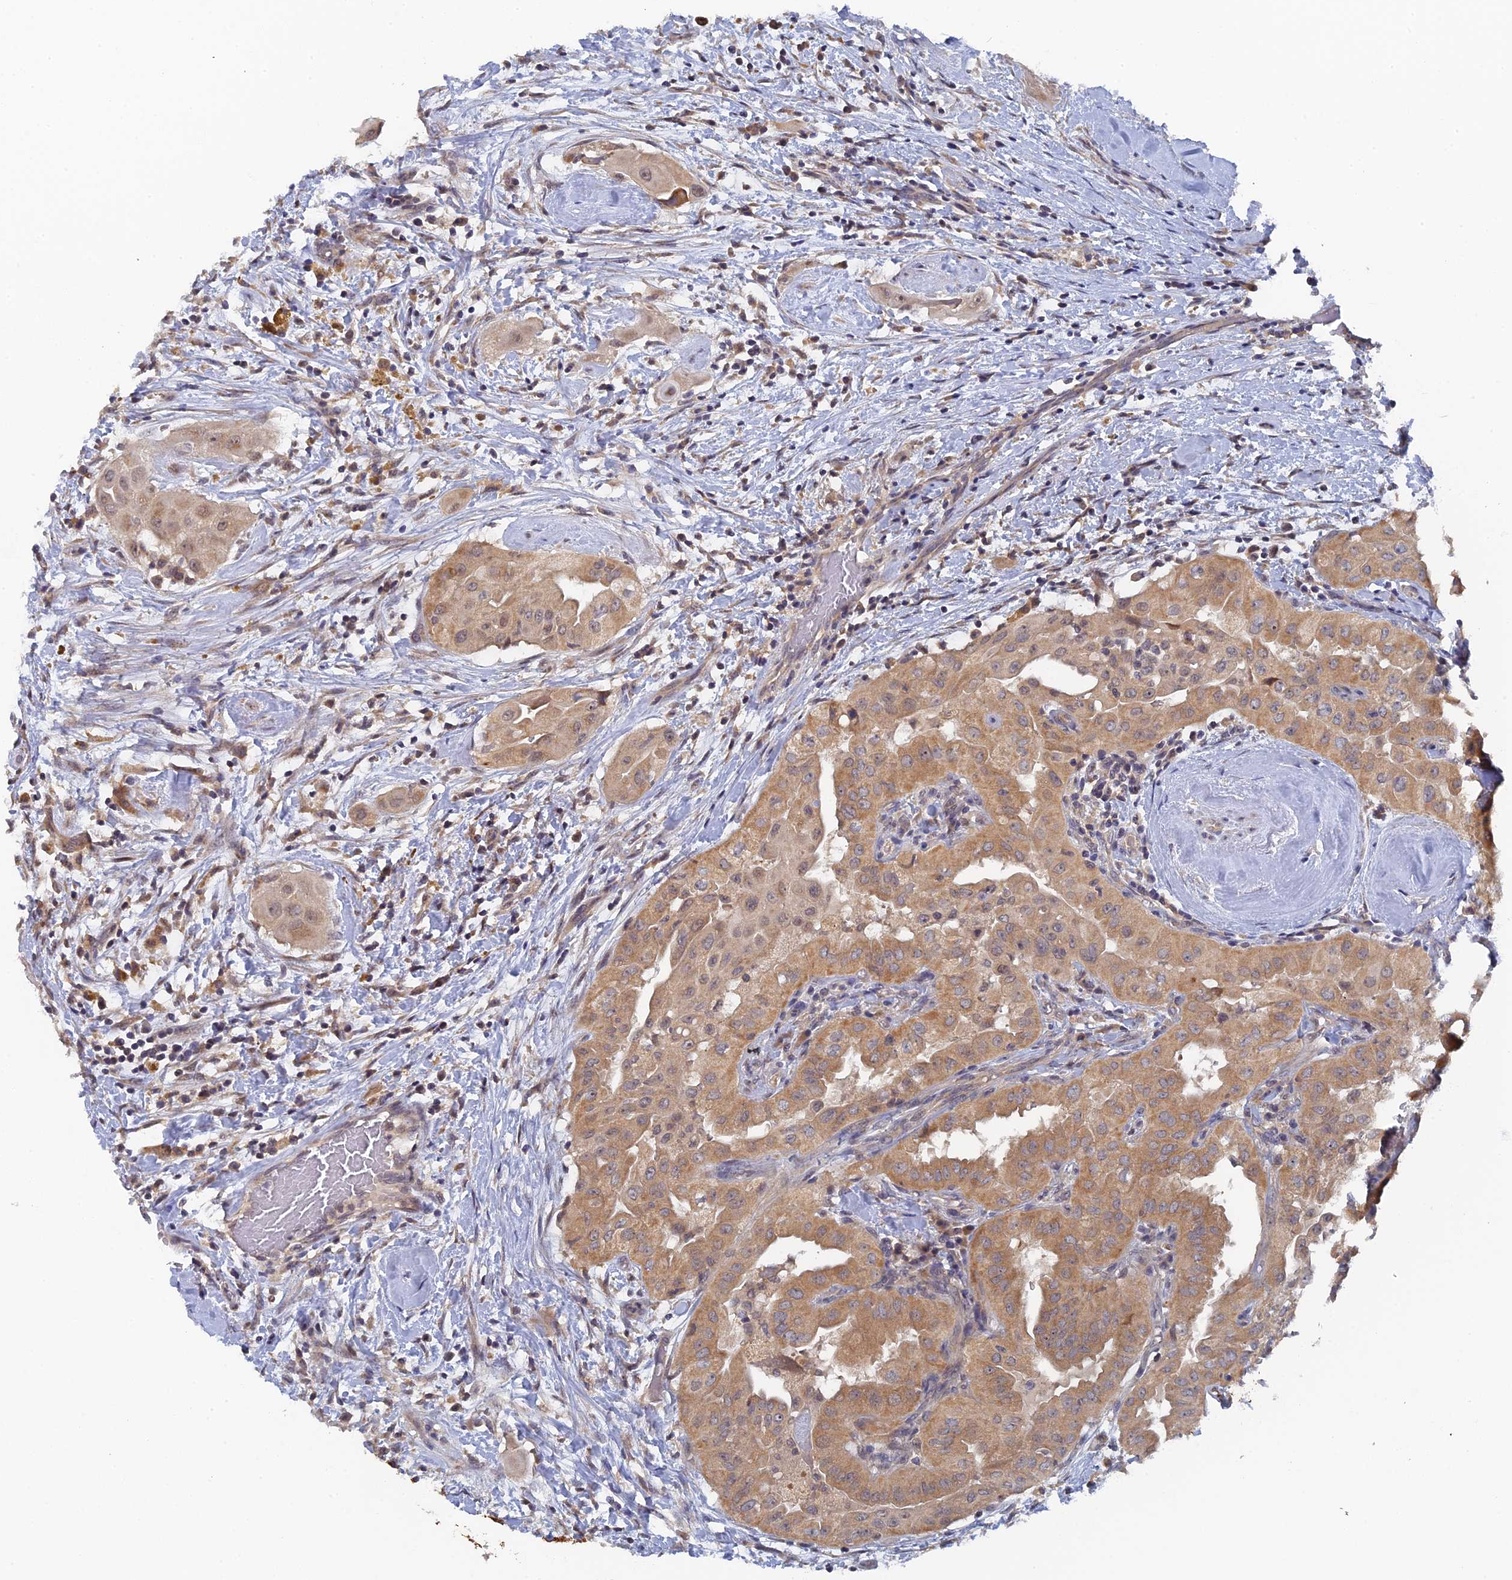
{"staining": {"intensity": "moderate", "quantity": ">75%", "location": "cytoplasmic/membranous,nuclear"}, "tissue": "thyroid cancer", "cell_type": "Tumor cells", "image_type": "cancer", "snomed": [{"axis": "morphology", "description": "Papillary adenocarcinoma, NOS"}, {"axis": "topography", "description": "Thyroid gland"}], "caption": "This is a histology image of IHC staining of thyroid cancer (papillary adenocarcinoma), which shows moderate positivity in the cytoplasmic/membranous and nuclear of tumor cells.", "gene": "MIGA2", "patient": {"sex": "female", "age": 59}}